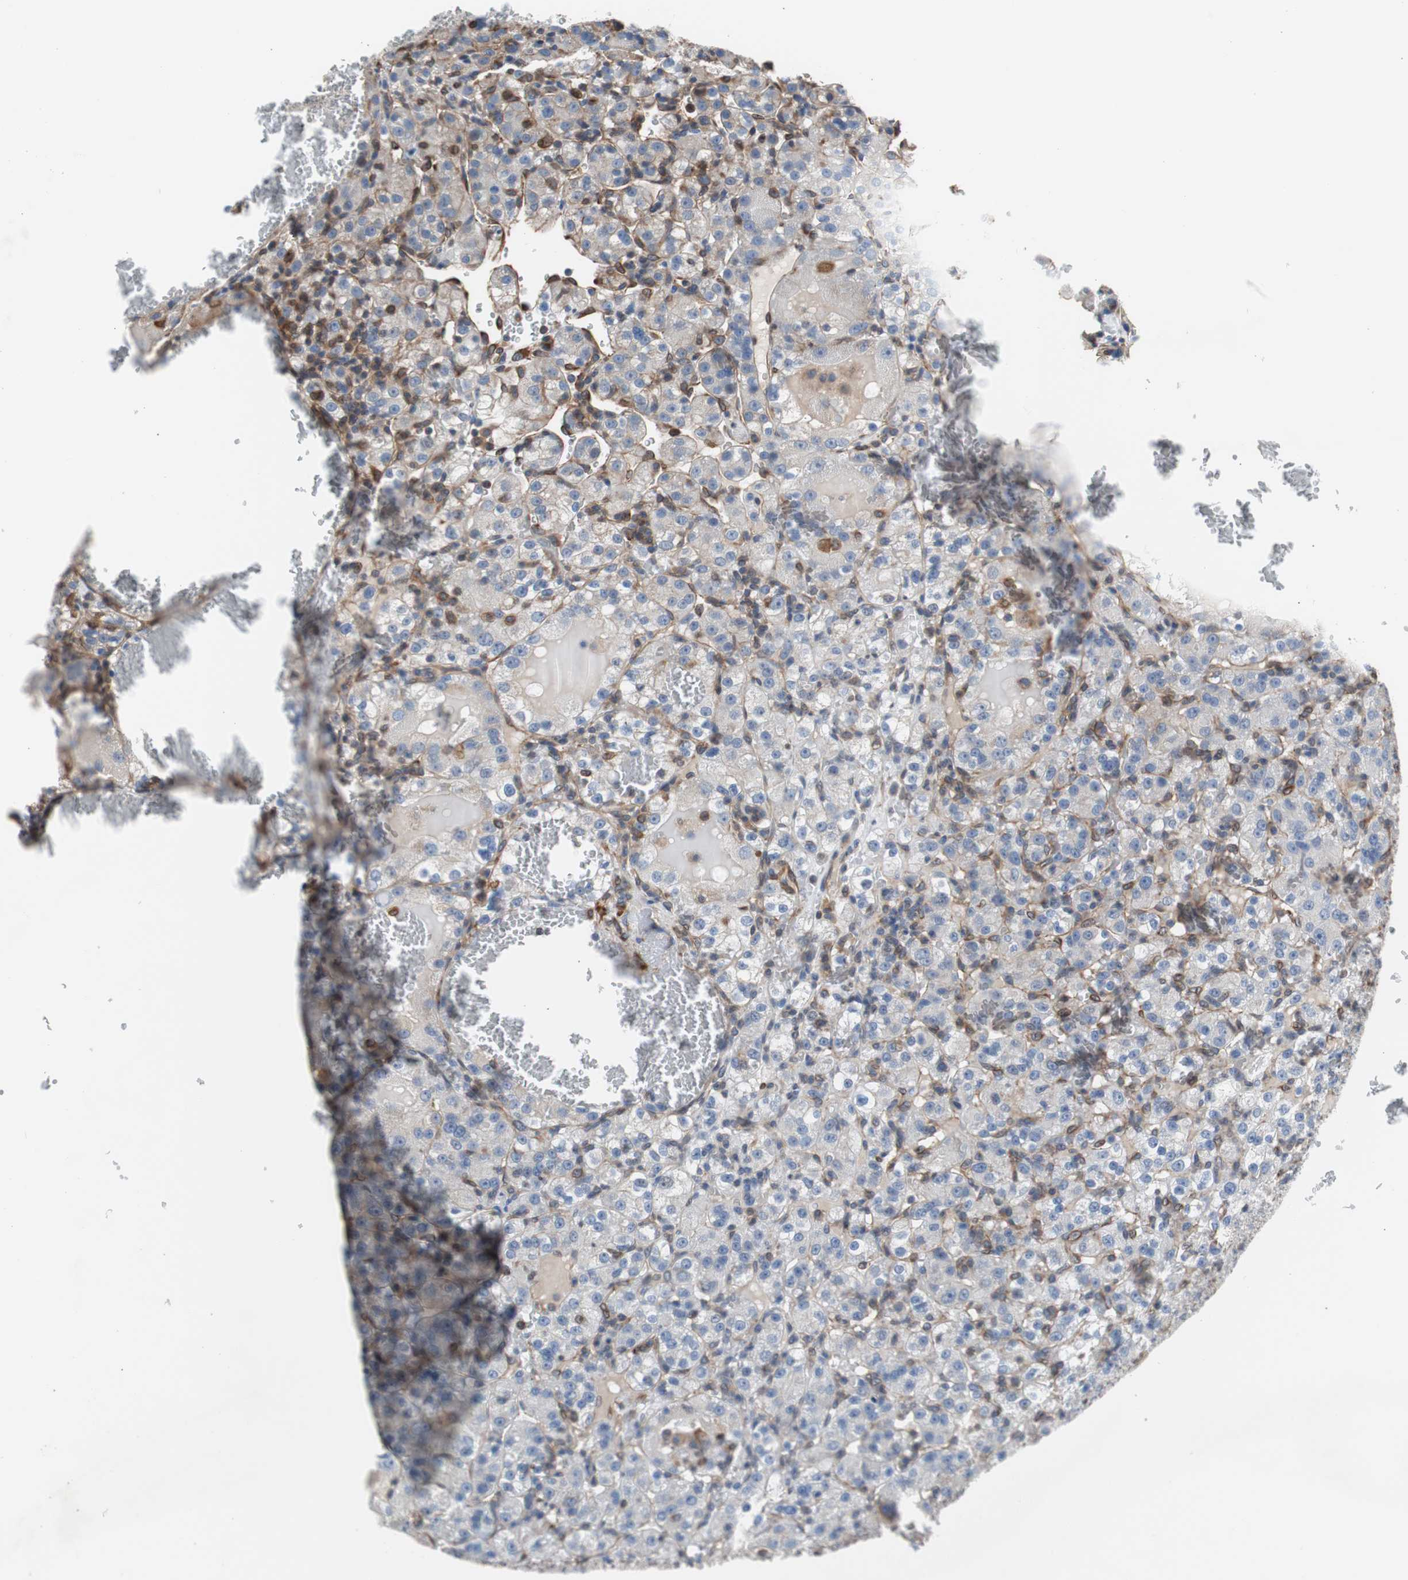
{"staining": {"intensity": "weak", "quantity": "<25%", "location": "cytoplasmic/membranous"}, "tissue": "renal cancer", "cell_type": "Tumor cells", "image_type": "cancer", "snomed": [{"axis": "morphology", "description": "Normal tissue, NOS"}, {"axis": "morphology", "description": "Adenocarcinoma, NOS"}, {"axis": "topography", "description": "Kidney"}], "caption": "DAB immunohistochemical staining of renal cancer (adenocarcinoma) displays no significant expression in tumor cells.", "gene": "KIF3B", "patient": {"sex": "male", "age": 61}}